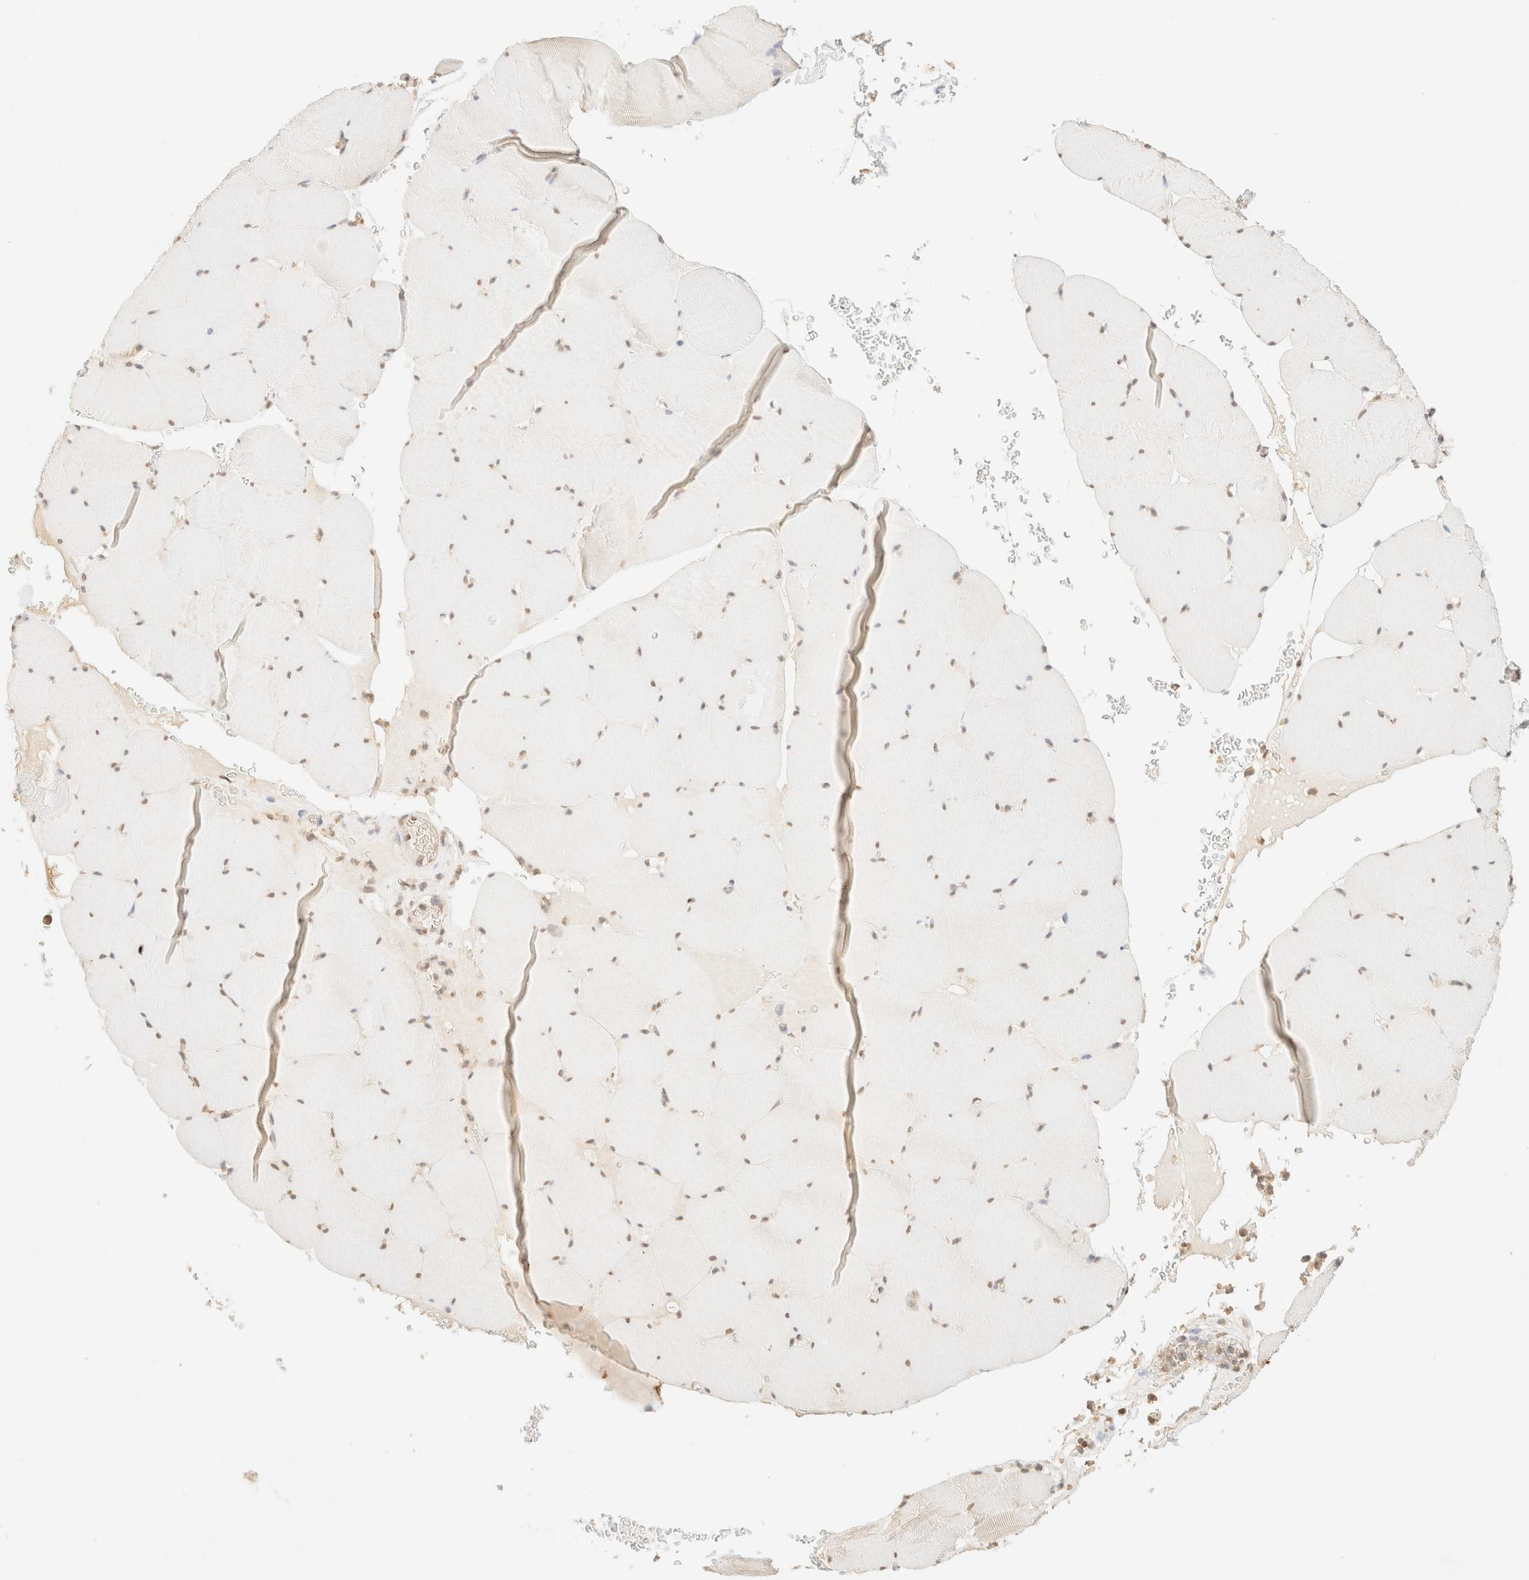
{"staining": {"intensity": "weak", "quantity": "25%-75%", "location": "nuclear"}, "tissue": "skeletal muscle", "cell_type": "Myocytes", "image_type": "normal", "snomed": [{"axis": "morphology", "description": "Normal tissue, NOS"}, {"axis": "topography", "description": "Skeletal muscle"}], "caption": "Brown immunohistochemical staining in normal skeletal muscle exhibits weak nuclear positivity in approximately 25%-75% of myocytes. (DAB = brown stain, brightfield microscopy at high magnification).", "gene": "S100A13", "patient": {"sex": "male", "age": 62}}